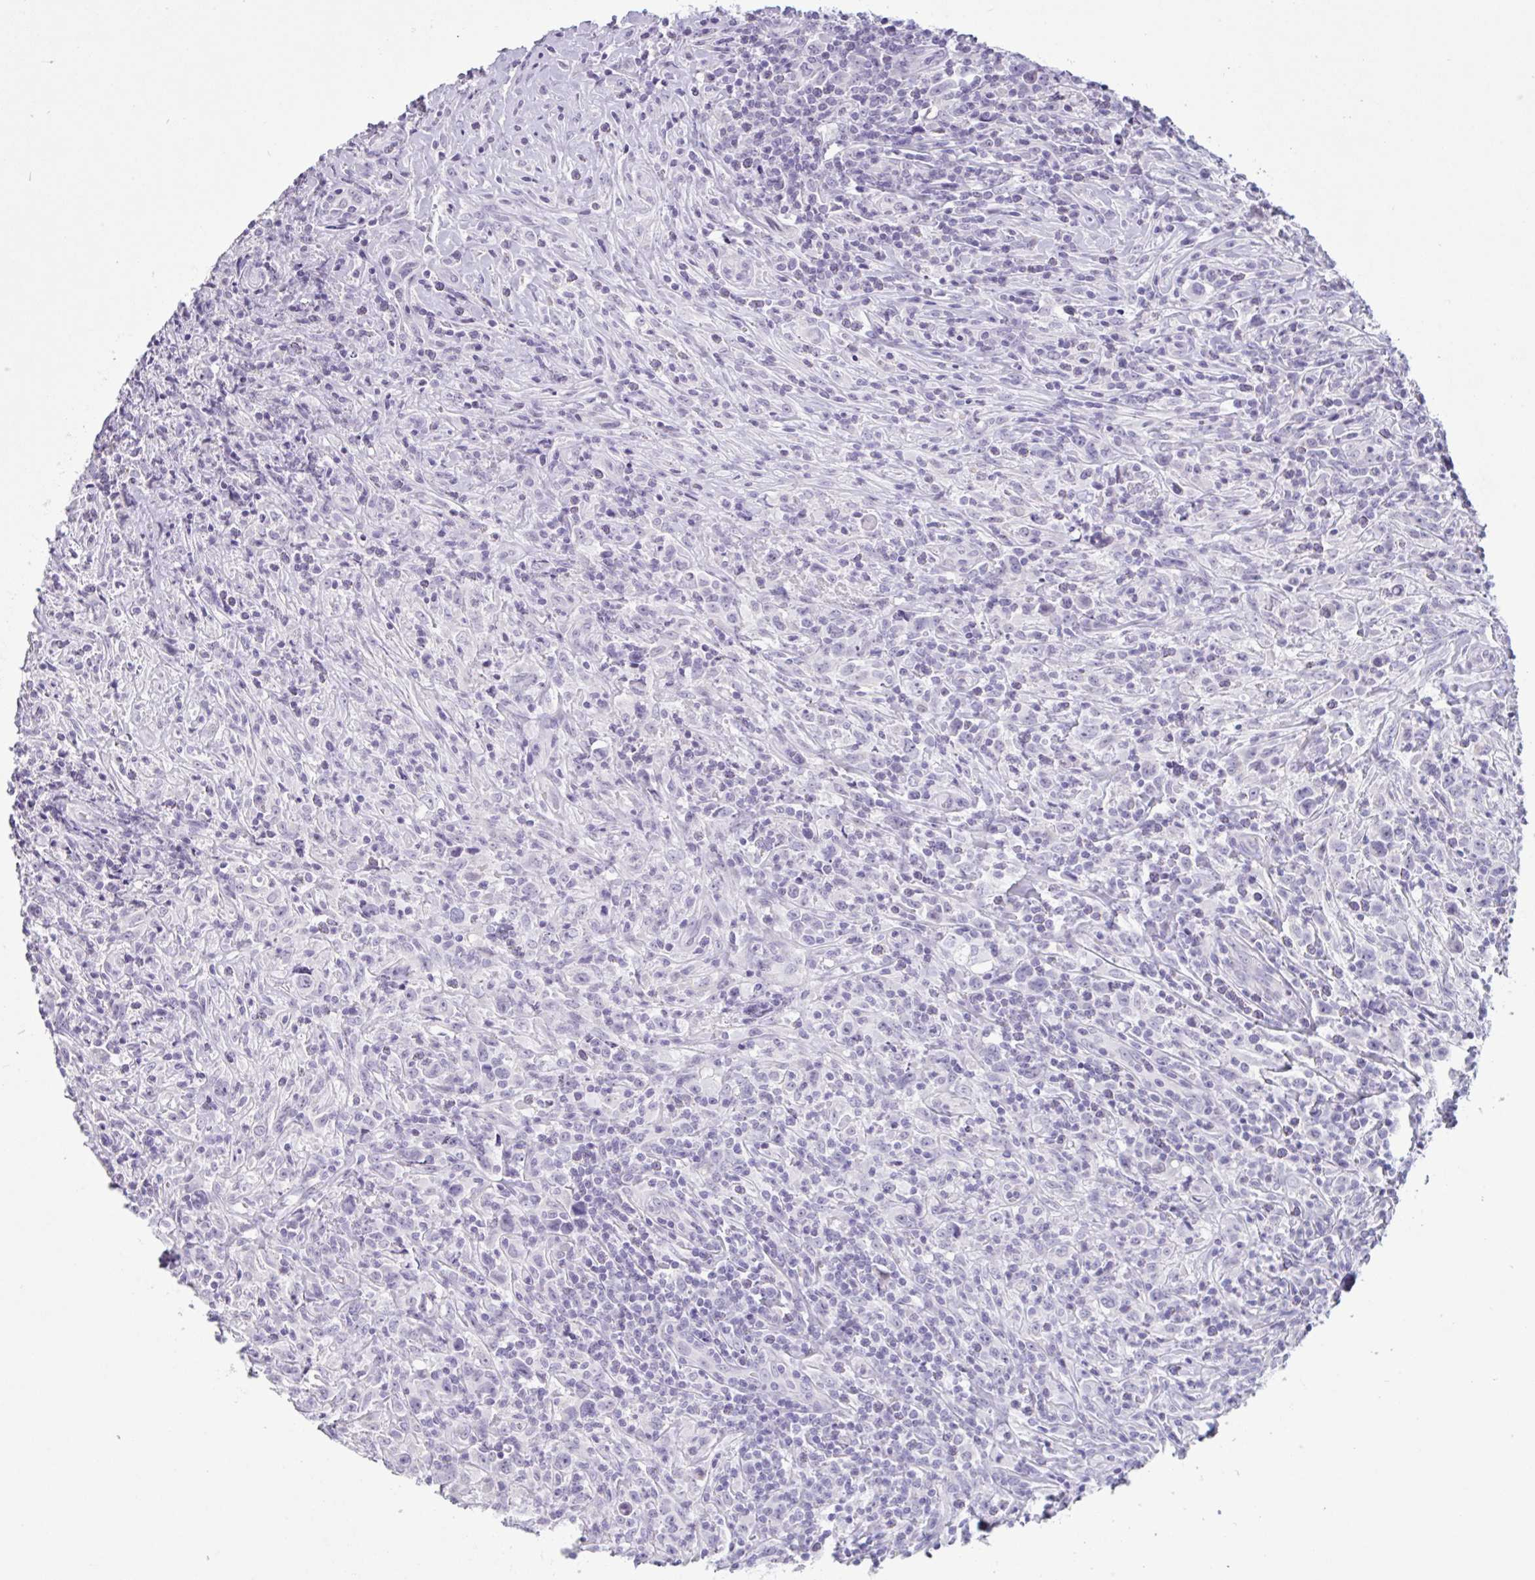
{"staining": {"intensity": "negative", "quantity": "none", "location": "none"}, "tissue": "lymphoma", "cell_type": "Tumor cells", "image_type": "cancer", "snomed": [{"axis": "morphology", "description": "Hodgkin's disease, NOS"}, {"axis": "topography", "description": "Lymph node"}], "caption": "The immunohistochemistry photomicrograph has no significant staining in tumor cells of lymphoma tissue.", "gene": "CTSE", "patient": {"sex": "female", "age": 18}}